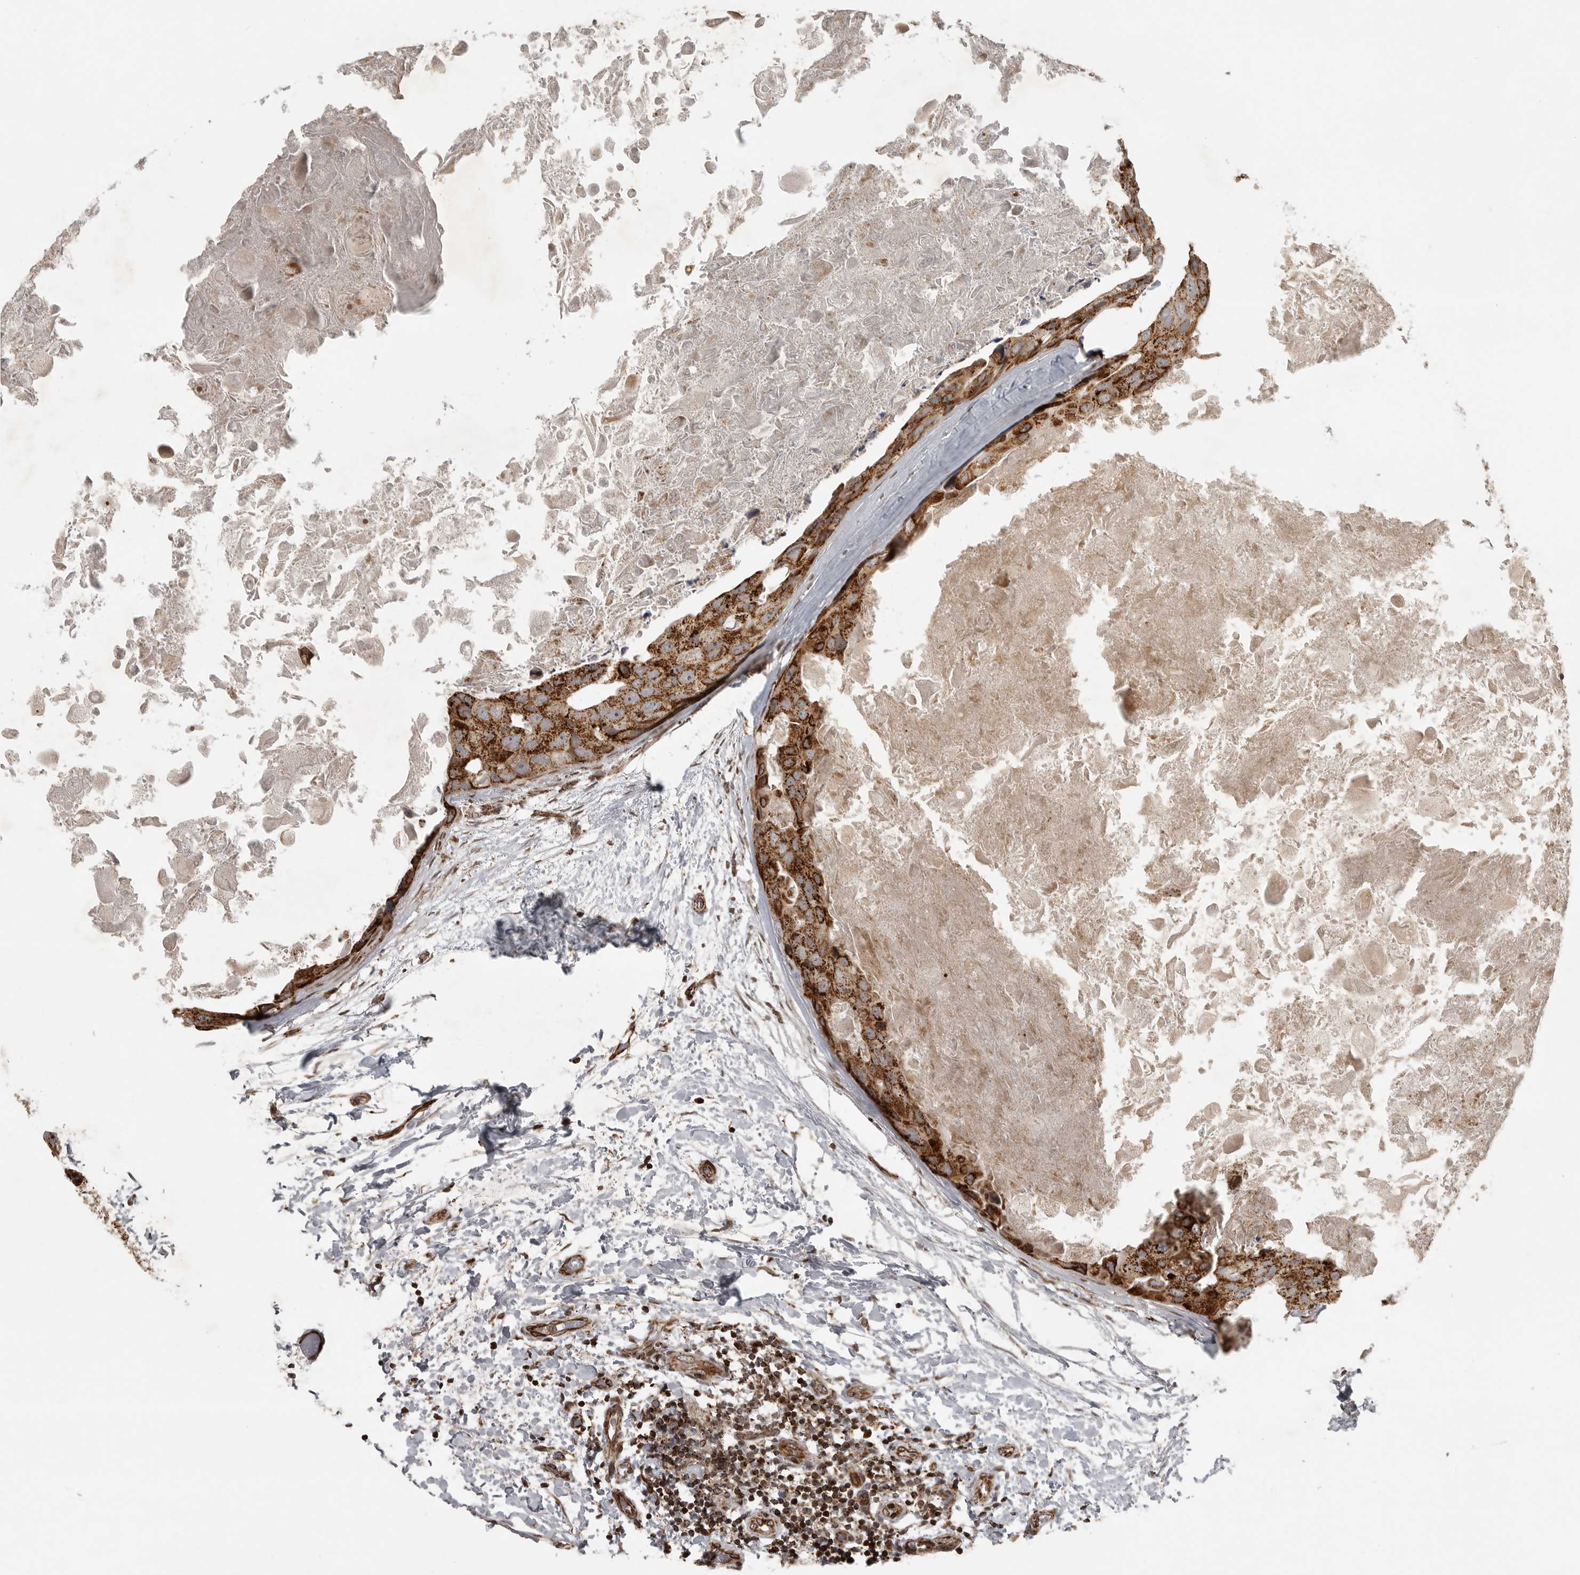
{"staining": {"intensity": "strong", "quantity": ">75%", "location": "cytoplasmic/membranous"}, "tissue": "breast cancer", "cell_type": "Tumor cells", "image_type": "cancer", "snomed": [{"axis": "morphology", "description": "Duct carcinoma"}, {"axis": "topography", "description": "Breast"}], "caption": "IHC image of neoplastic tissue: human breast infiltrating ductal carcinoma stained using immunohistochemistry demonstrates high levels of strong protein expression localized specifically in the cytoplasmic/membranous of tumor cells, appearing as a cytoplasmic/membranous brown color.", "gene": "NARS2", "patient": {"sex": "female", "age": 62}}